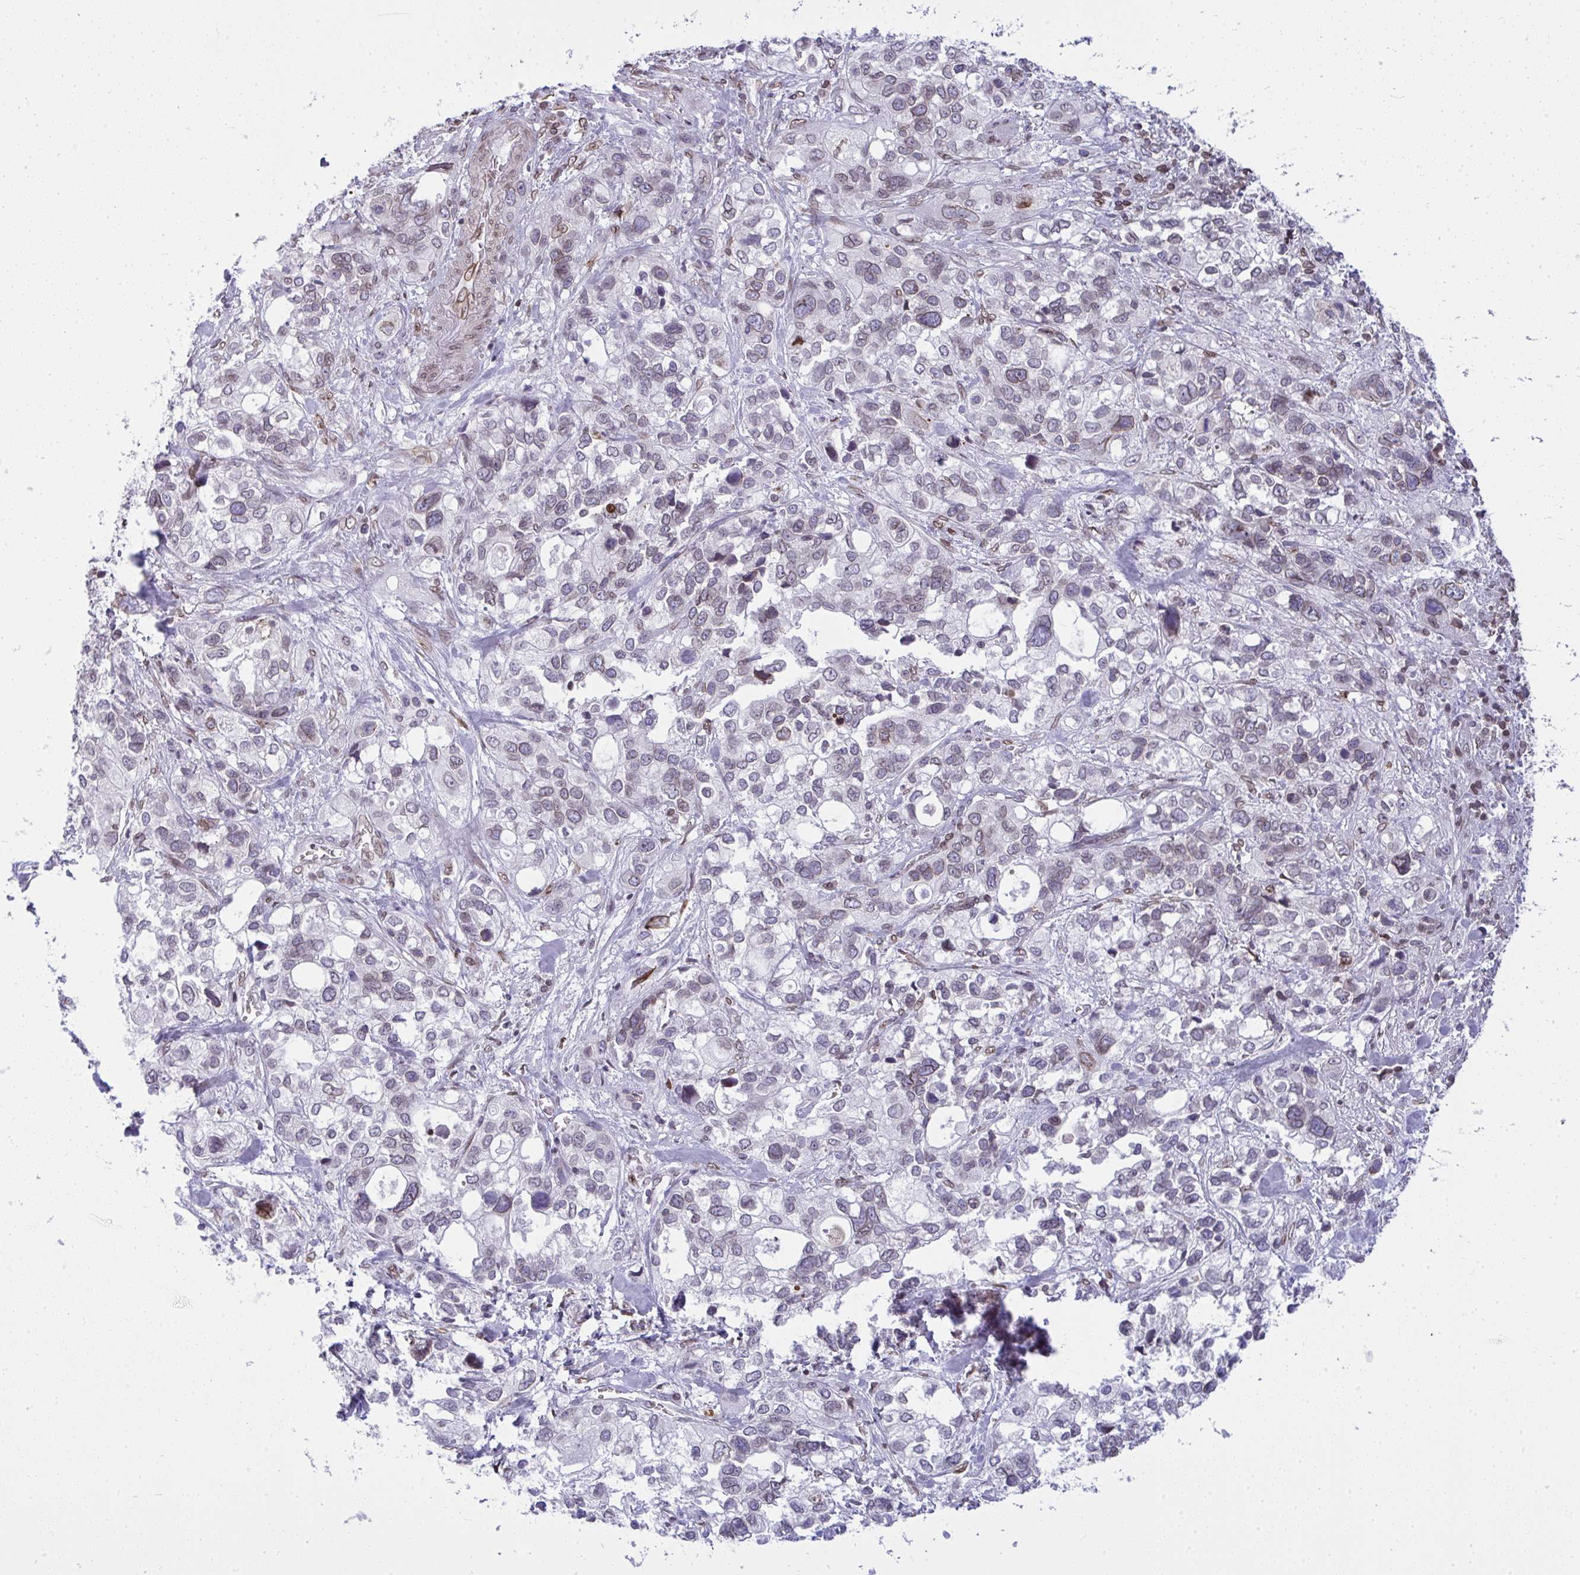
{"staining": {"intensity": "weak", "quantity": "<25%", "location": "cytoplasmic/membranous,nuclear"}, "tissue": "stomach cancer", "cell_type": "Tumor cells", "image_type": "cancer", "snomed": [{"axis": "morphology", "description": "Adenocarcinoma, NOS"}, {"axis": "topography", "description": "Stomach, upper"}], "caption": "The image reveals no significant expression in tumor cells of stomach cancer (adenocarcinoma).", "gene": "LMNB2", "patient": {"sex": "female", "age": 81}}